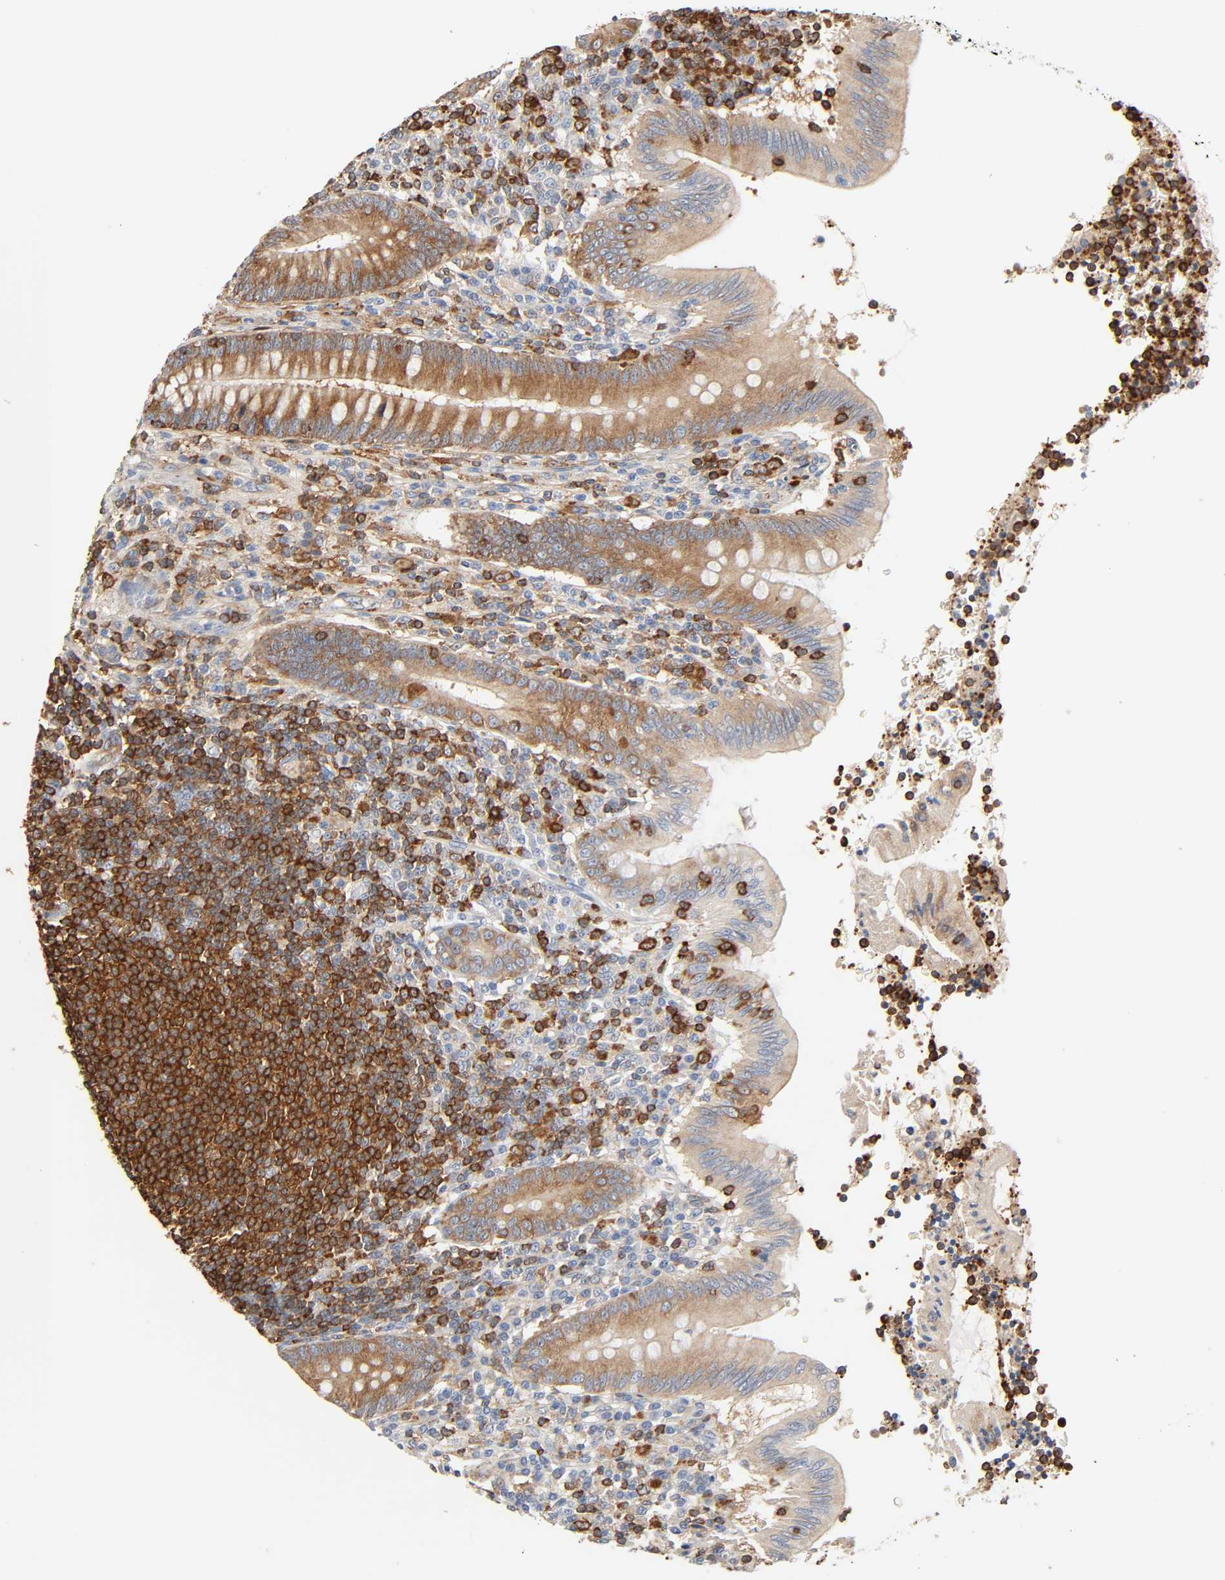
{"staining": {"intensity": "moderate", "quantity": ">75%", "location": "cytoplasmic/membranous"}, "tissue": "appendix", "cell_type": "Glandular cells", "image_type": "normal", "snomed": [{"axis": "morphology", "description": "Normal tissue, NOS"}, {"axis": "morphology", "description": "Inflammation, NOS"}, {"axis": "topography", "description": "Appendix"}], "caption": "Immunohistochemistry (DAB (3,3'-diaminobenzidine)) staining of benign human appendix exhibits moderate cytoplasmic/membranous protein staining in approximately >75% of glandular cells. (DAB IHC, brown staining for protein, blue staining for nuclei).", "gene": "BIN1", "patient": {"sex": "male", "age": 46}}